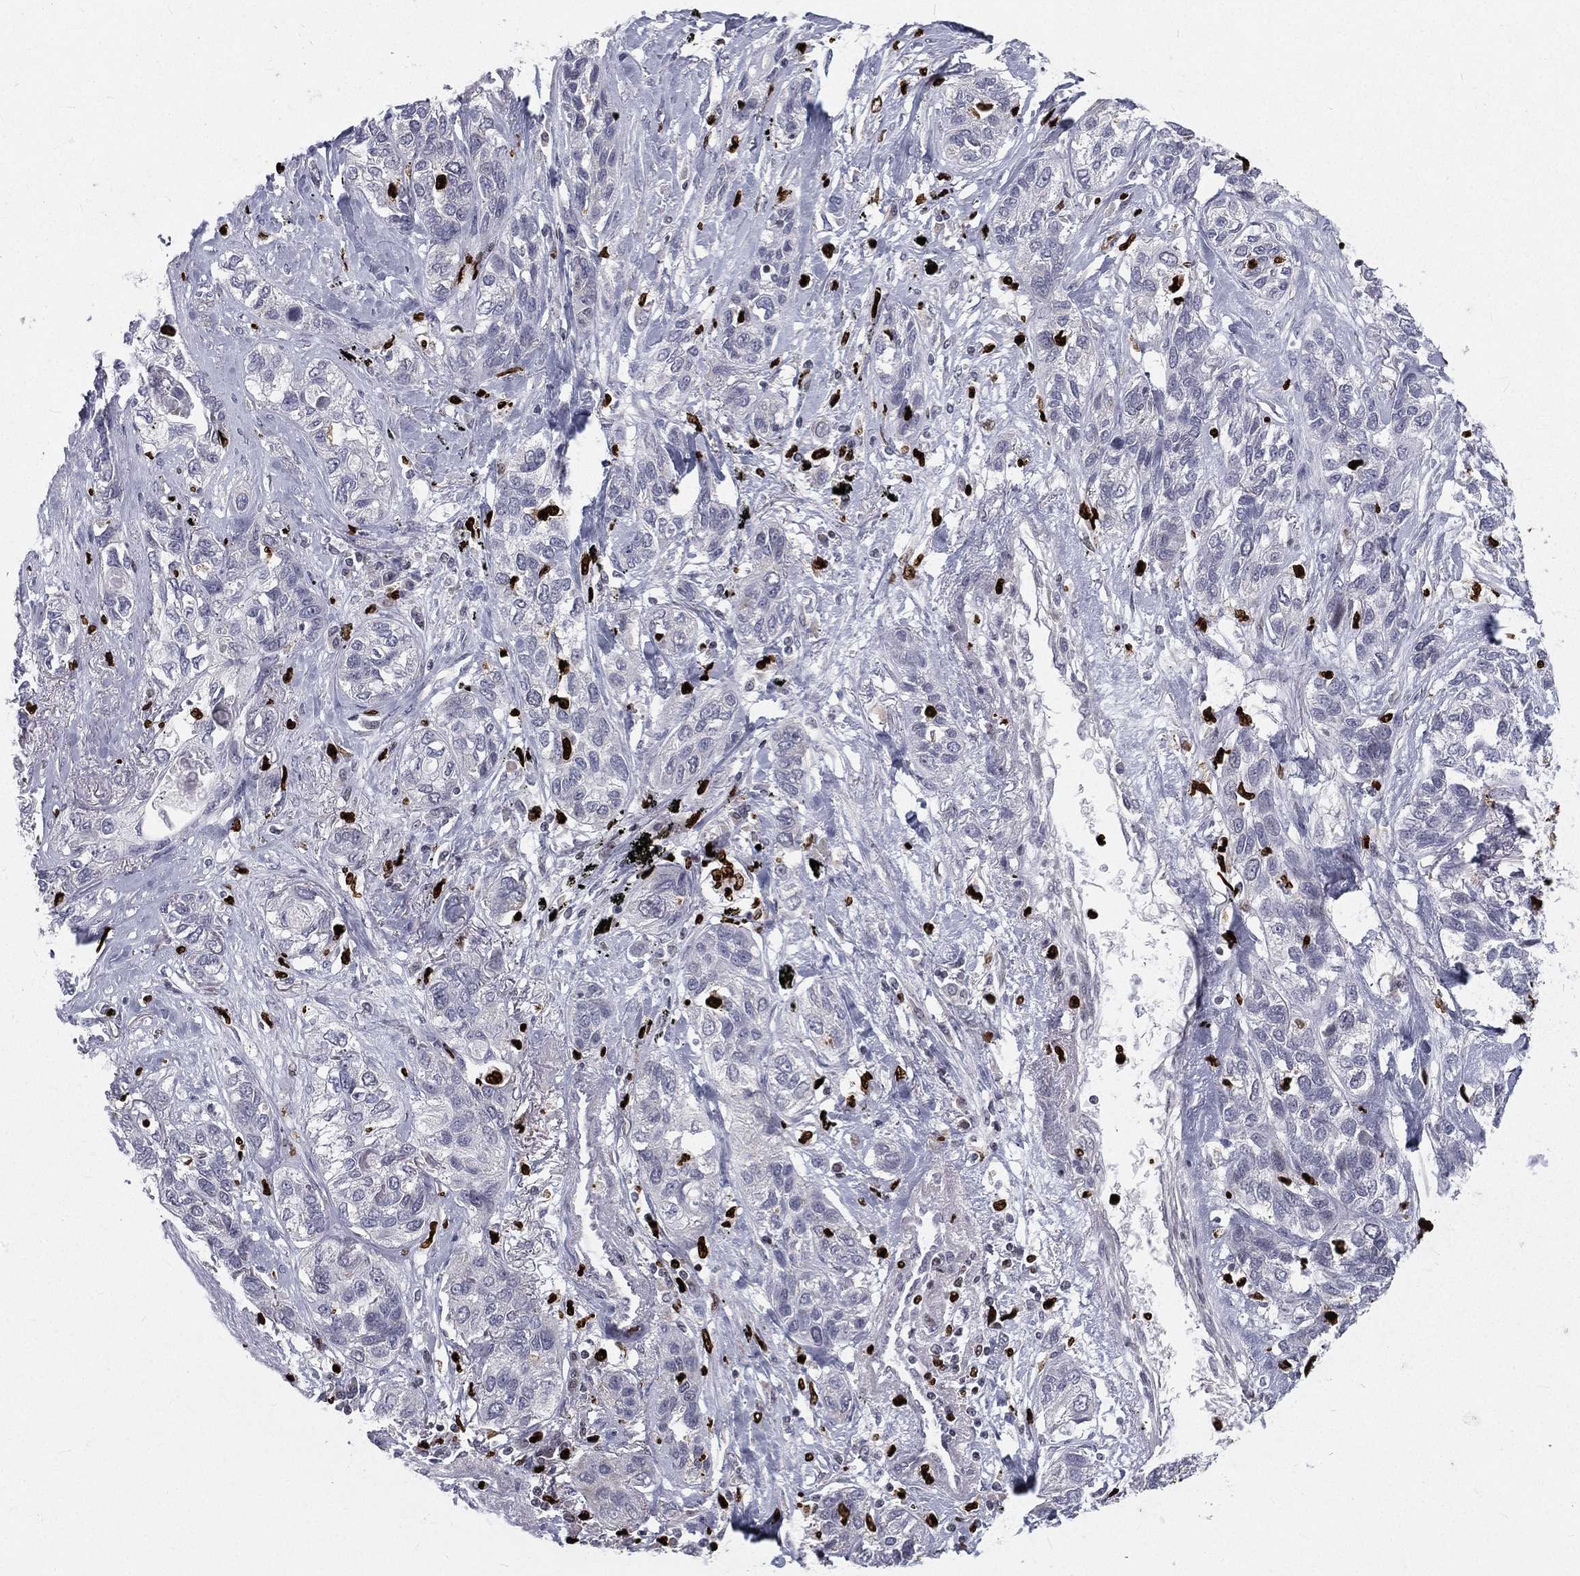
{"staining": {"intensity": "negative", "quantity": "none", "location": "none"}, "tissue": "lung cancer", "cell_type": "Tumor cells", "image_type": "cancer", "snomed": [{"axis": "morphology", "description": "Squamous cell carcinoma, NOS"}, {"axis": "topography", "description": "Lung"}], "caption": "A photomicrograph of human lung cancer is negative for staining in tumor cells.", "gene": "MNDA", "patient": {"sex": "female", "age": 70}}